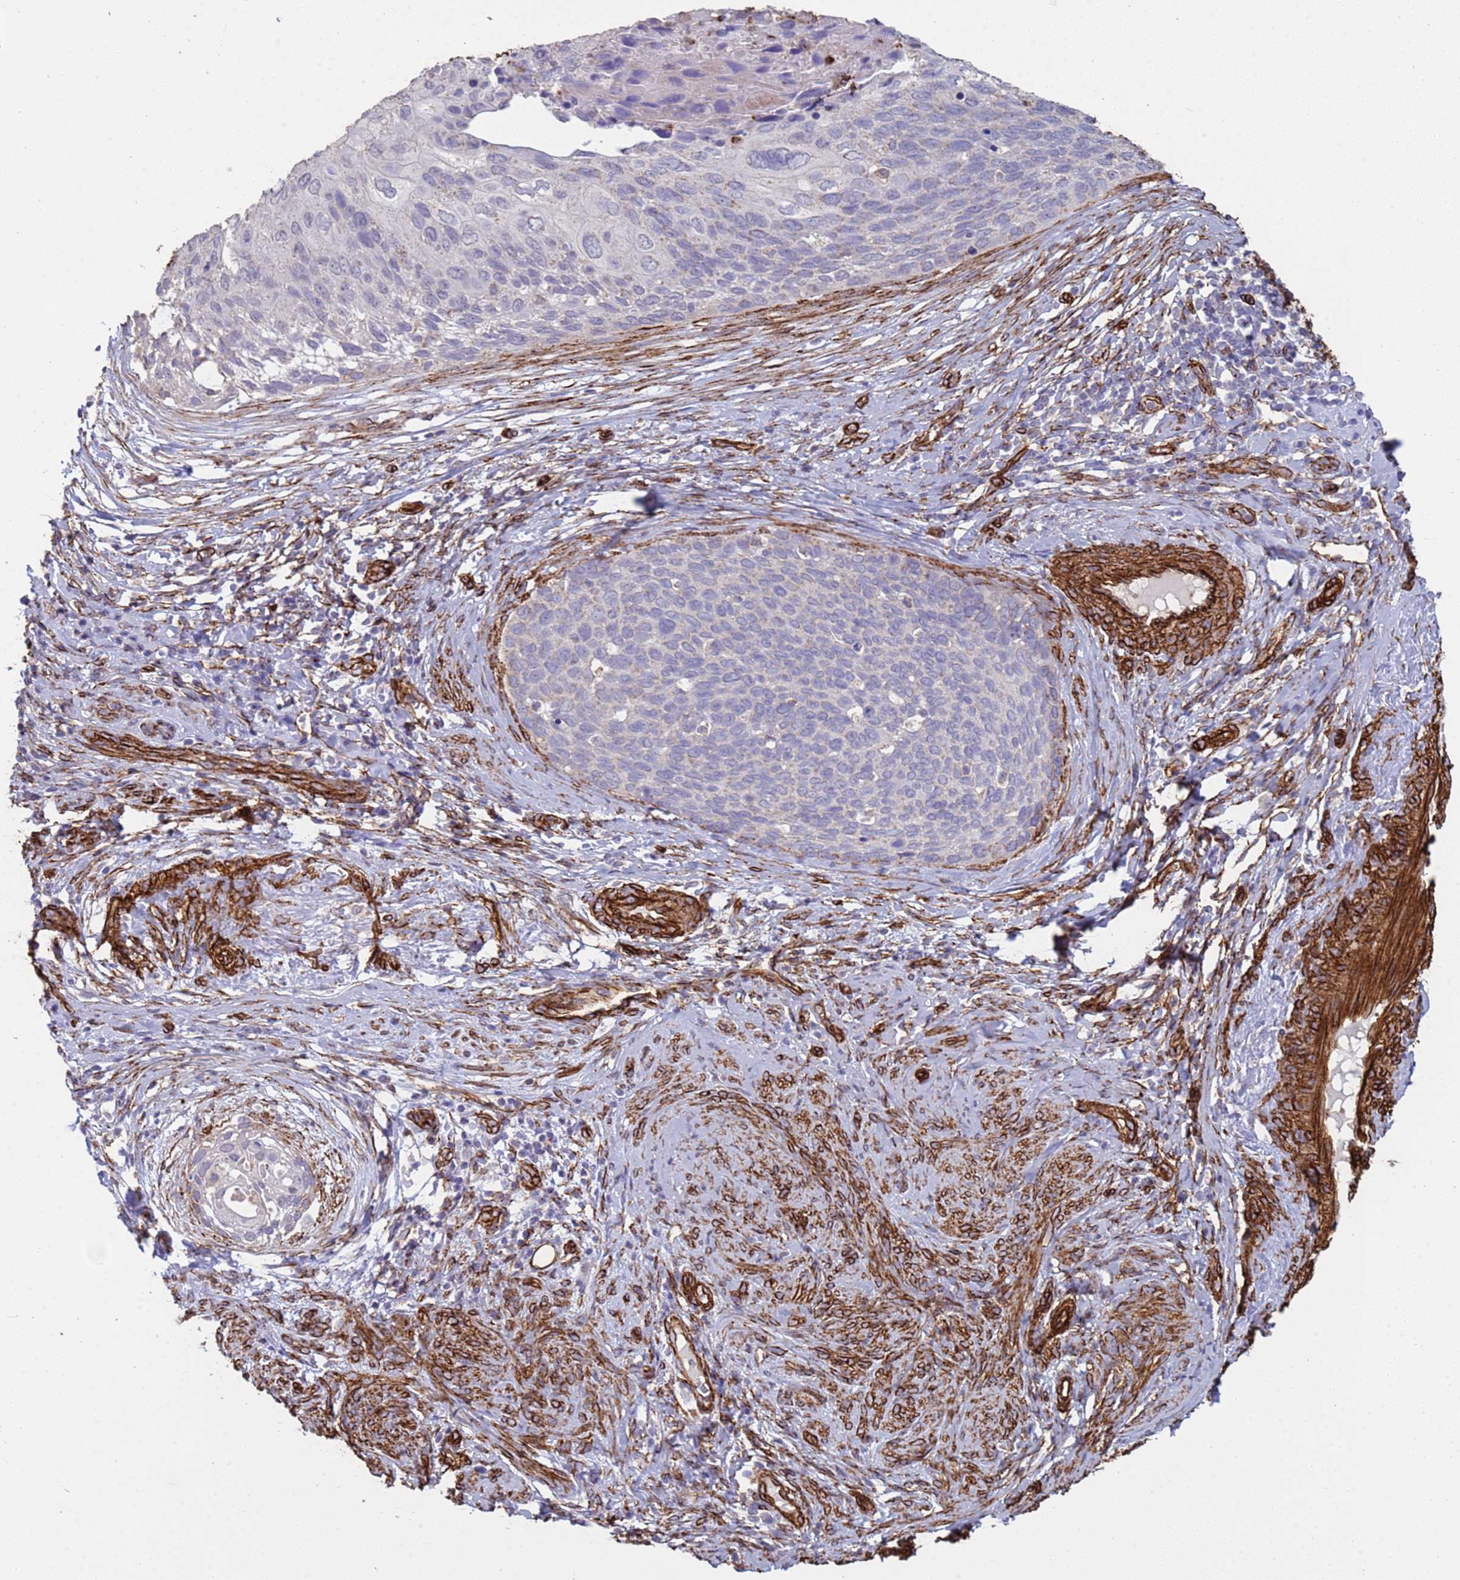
{"staining": {"intensity": "weak", "quantity": "<25%", "location": "cytoplasmic/membranous"}, "tissue": "cervical cancer", "cell_type": "Tumor cells", "image_type": "cancer", "snomed": [{"axis": "morphology", "description": "Squamous cell carcinoma, NOS"}, {"axis": "topography", "description": "Cervix"}], "caption": "The photomicrograph shows no staining of tumor cells in cervical squamous cell carcinoma.", "gene": "GASK1A", "patient": {"sex": "female", "age": 80}}